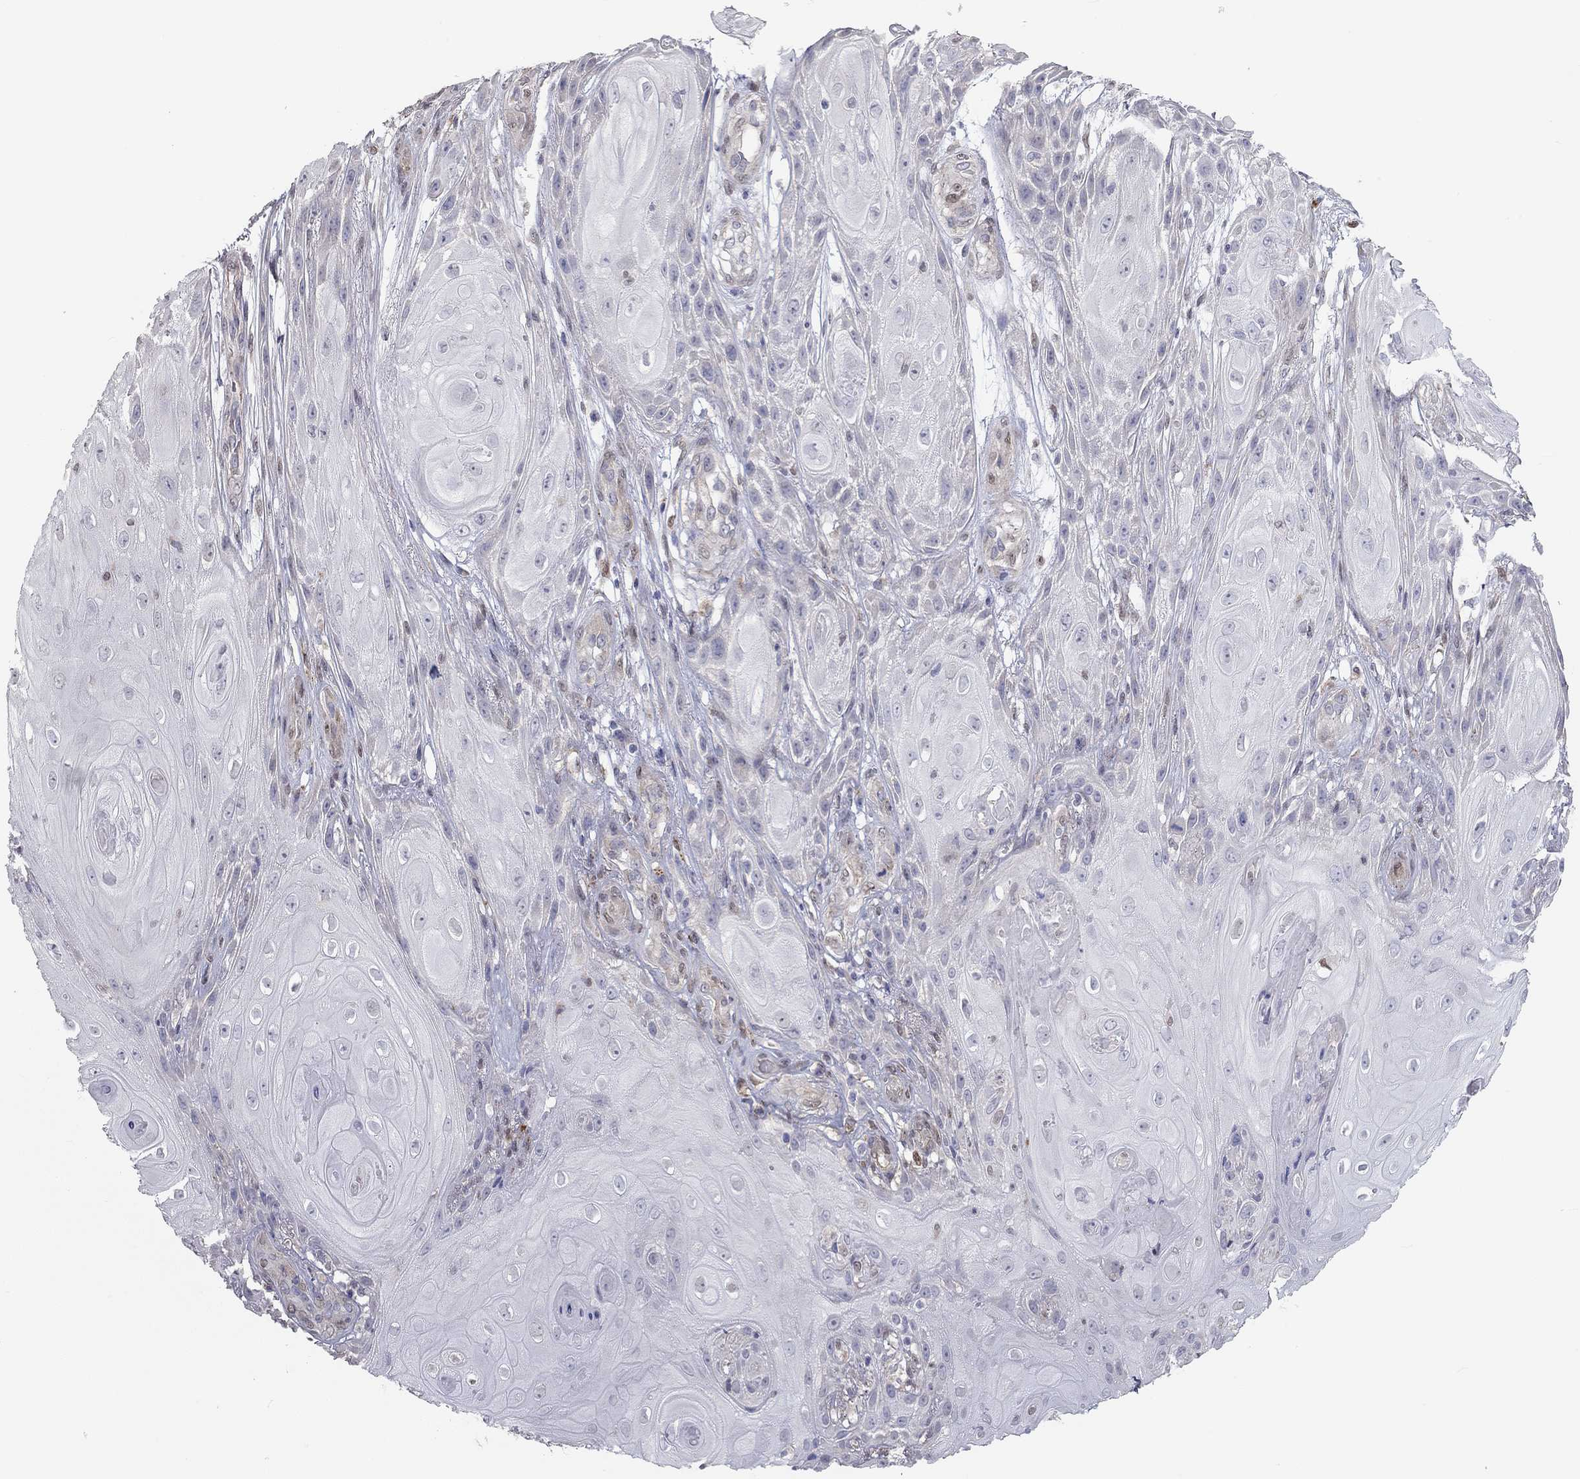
{"staining": {"intensity": "negative", "quantity": "none", "location": "none"}, "tissue": "skin cancer", "cell_type": "Tumor cells", "image_type": "cancer", "snomed": [{"axis": "morphology", "description": "Squamous cell carcinoma, NOS"}, {"axis": "topography", "description": "Skin"}], "caption": "A high-resolution image shows IHC staining of skin cancer, which displays no significant staining in tumor cells. The staining was performed using DAB to visualize the protein expression in brown, while the nuclei were stained in blue with hematoxylin (Magnification: 20x).", "gene": "PAPSS2", "patient": {"sex": "male", "age": 62}}